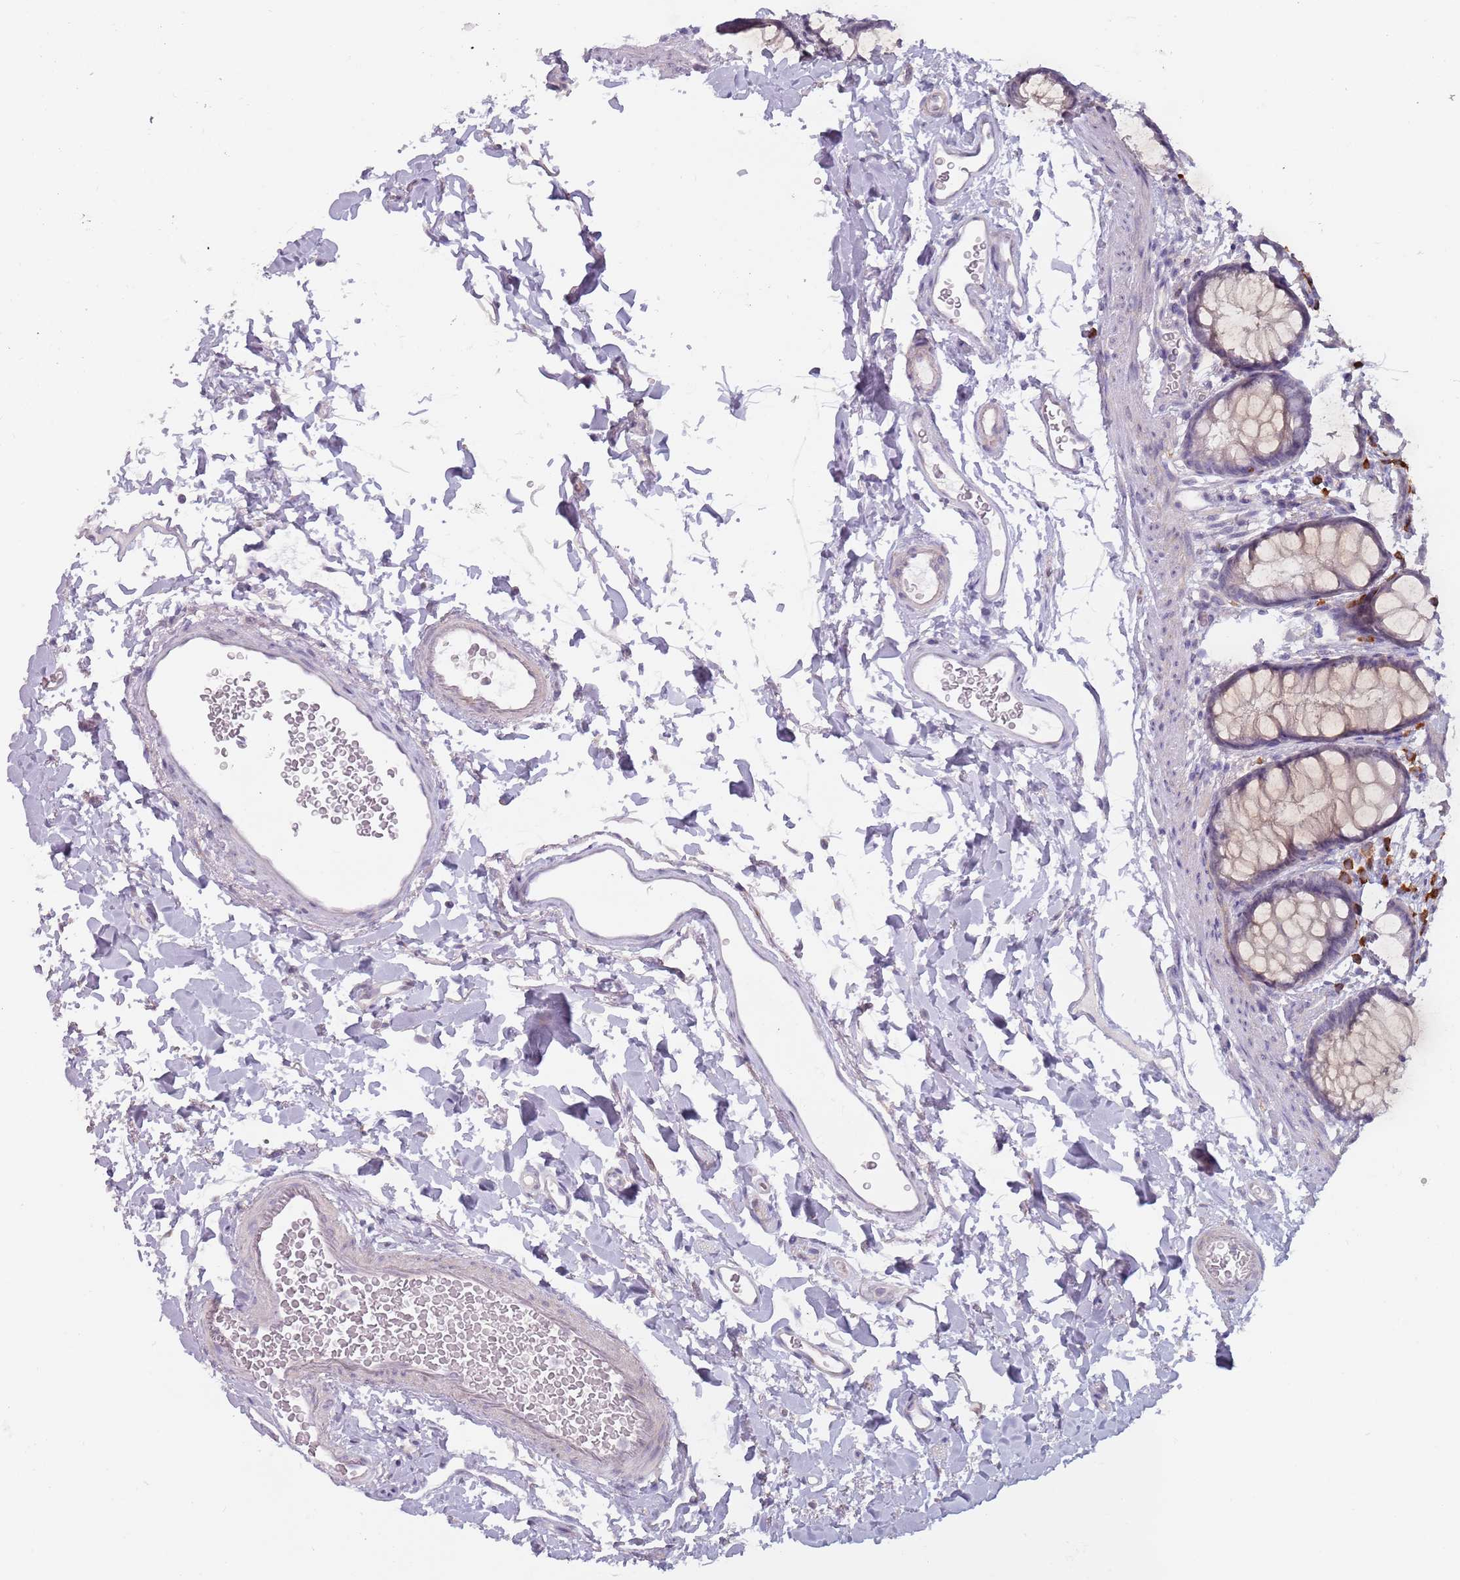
{"staining": {"intensity": "weak", "quantity": "<25%", "location": "cytoplasmic/membranous"}, "tissue": "rectum", "cell_type": "Glandular cells", "image_type": "normal", "snomed": [{"axis": "morphology", "description": "Normal tissue, NOS"}, {"axis": "topography", "description": "Rectum"}], "caption": "Immunohistochemistry of benign rectum exhibits no expression in glandular cells. (DAB (3,3'-diaminobenzidine) immunohistochemistry (IHC) with hematoxylin counter stain).", "gene": "DXO", "patient": {"sex": "female", "age": 65}}